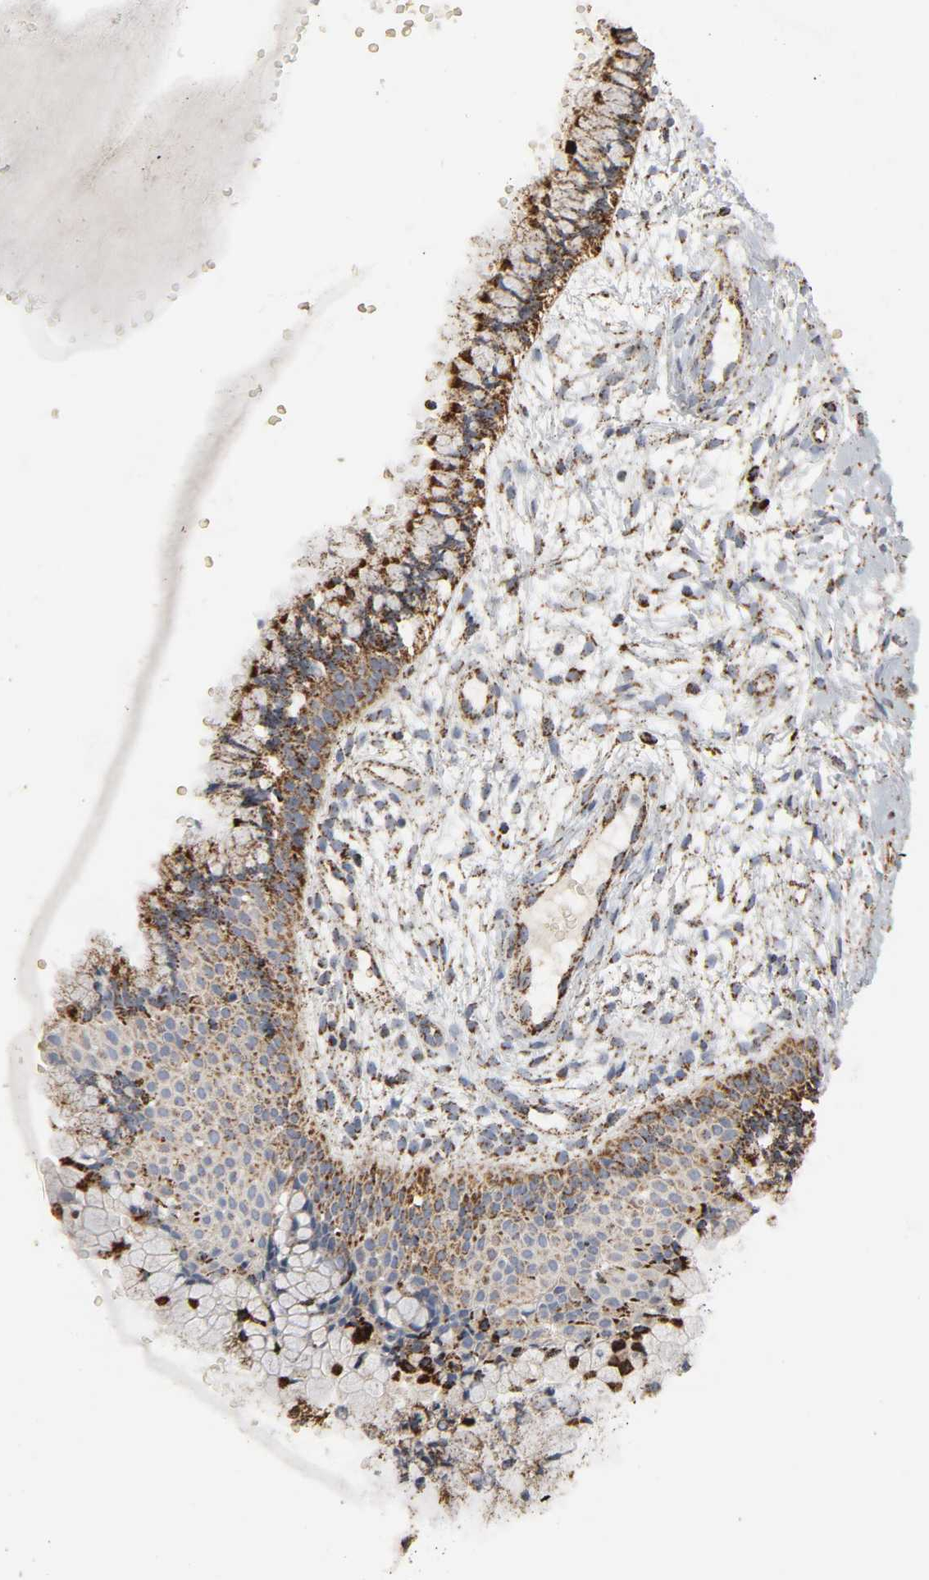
{"staining": {"intensity": "moderate", "quantity": ">75%", "location": "cytoplasmic/membranous"}, "tissue": "cervix", "cell_type": "Glandular cells", "image_type": "normal", "snomed": [{"axis": "morphology", "description": "Normal tissue, NOS"}, {"axis": "topography", "description": "Cervix"}], "caption": "An immunohistochemistry image of unremarkable tissue is shown. Protein staining in brown labels moderate cytoplasmic/membranous positivity in cervix within glandular cells.", "gene": "ACAT1", "patient": {"sex": "female", "age": 46}}